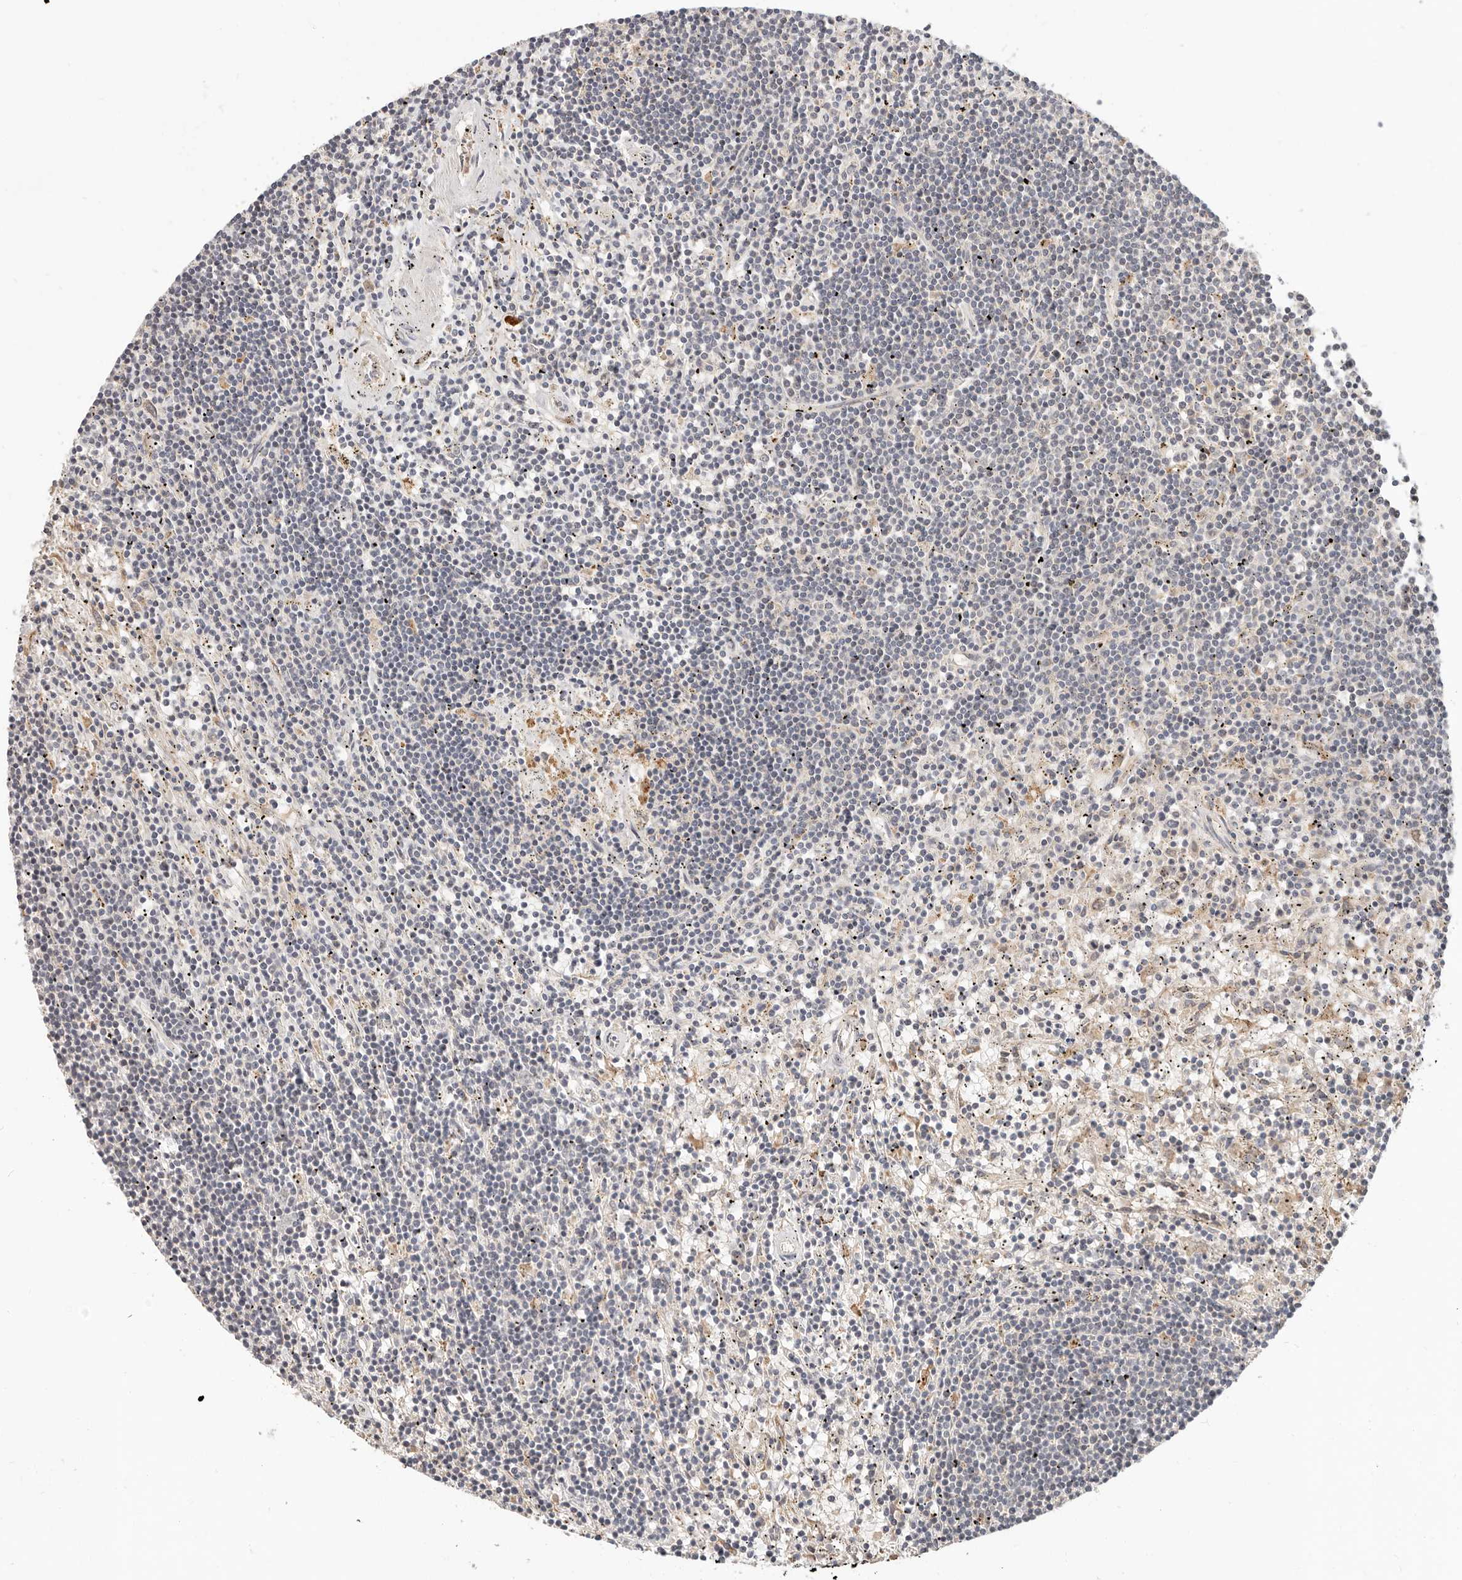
{"staining": {"intensity": "negative", "quantity": "none", "location": "none"}, "tissue": "lymphoma", "cell_type": "Tumor cells", "image_type": "cancer", "snomed": [{"axis": "morphology", "description": "Malignant lymphoma, non-Hodgkin's type, Low grade"}, {"axis": "topography", "description": "Spleen"}], "caption": "A micrograph of human low-grade malignant lymphoma, non-Hodgkin's type is negative for staining in tumor cells.", "gene": "ZRANB1", "patient": {"sex": "male", "age": 76}}